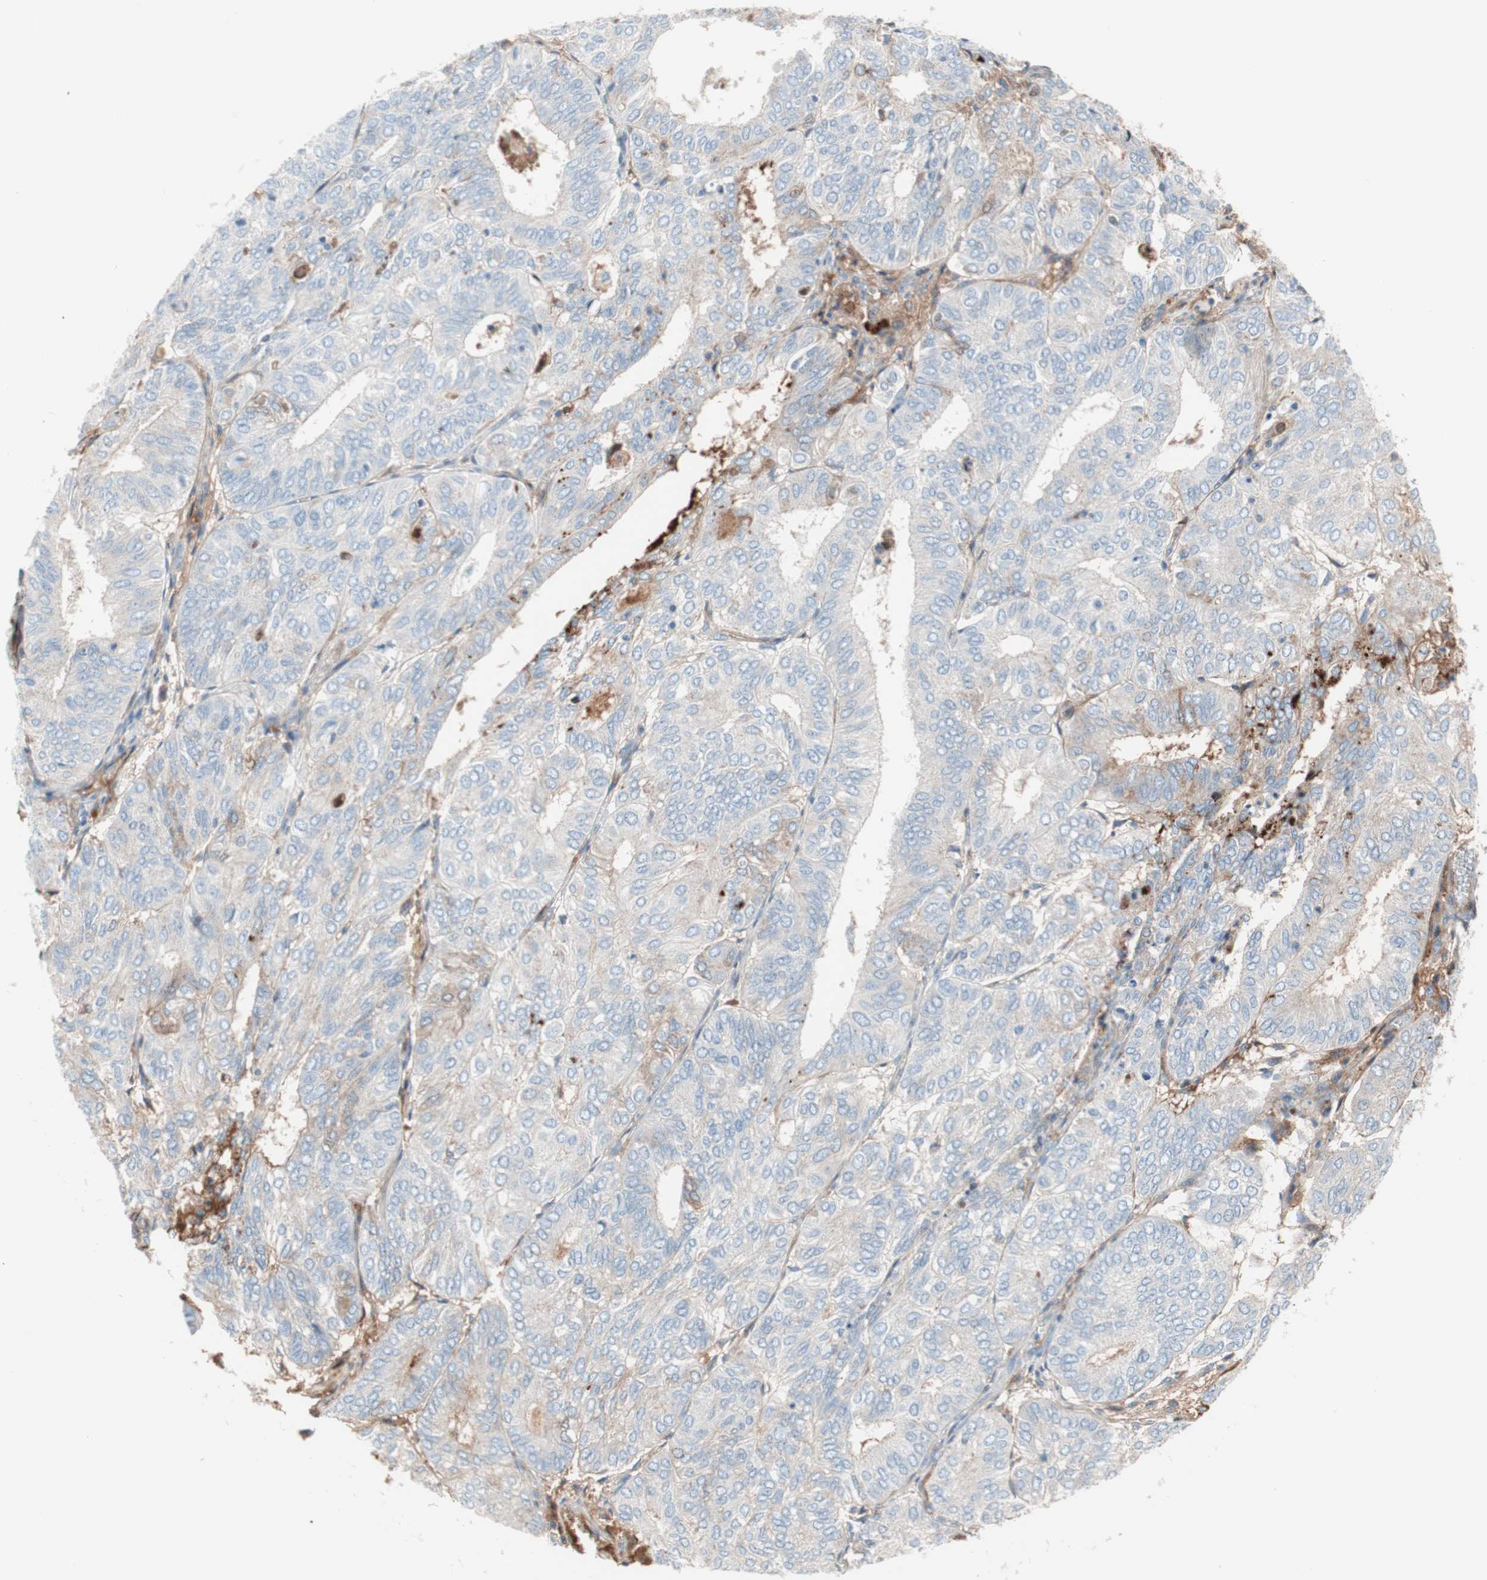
{"staining": {"intensity": "weak", "quantity": "<25%", "location": "cytoplasmic/membranous"}, "tissue": "endometrial cancer", "cell_type": "Tumor cells", "image_type": "cancer", "snomed": [{"axis": "morphology", "description": "Adenocarcinoma, NOS"}, {"axis": "topography", "description": "Uterus"}], "caption": "Endometrial adenocarcinoma was stained to show a protein in brown. There is no significant expression in tumor cells.", "gene": "RBP4", "patient": {"sex": "female", "age": 60}}